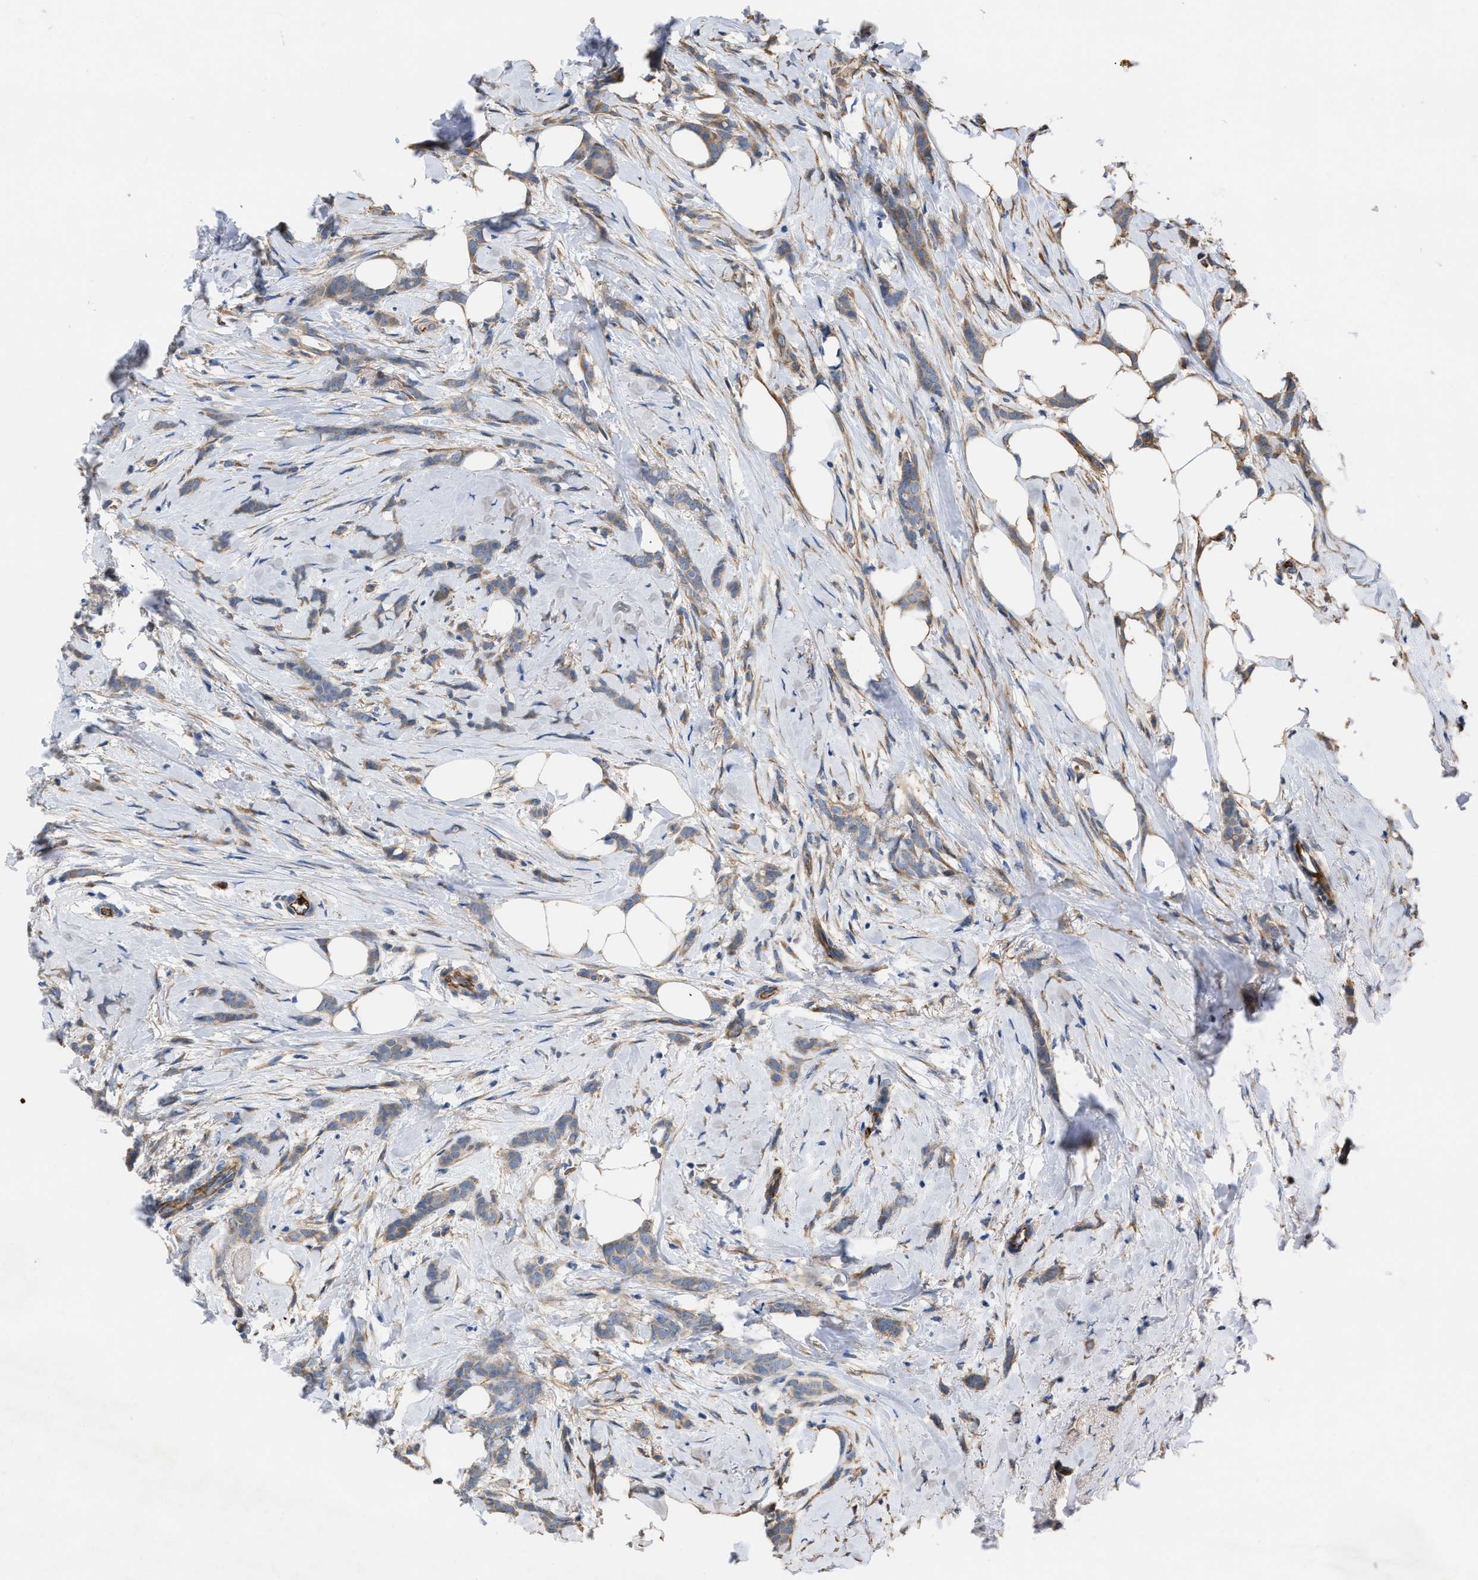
{"staining": {"intensity": "weak", "quantity": ">75%", "location": "cytoplasmic/membranous"}, "tissue": "breast cancer", "cell_type": "Tumor cells", "image_type": "cancer", "snomed": [{"axis": "morphology", "description": "Lobular carcinoma, in situ"}, {"axis": "morphology", "description": "Lobular carcinoma"}, {"axis": "topography", "description": "Breast"}], "caption": "Breast lobular carcinoma in situ tissue reveals weak cytoplasmic/membranous positivity in approximately >75% of tumor cells", "gene": "SLC4A11", "patient": {"sex": "female", "age": 41}}